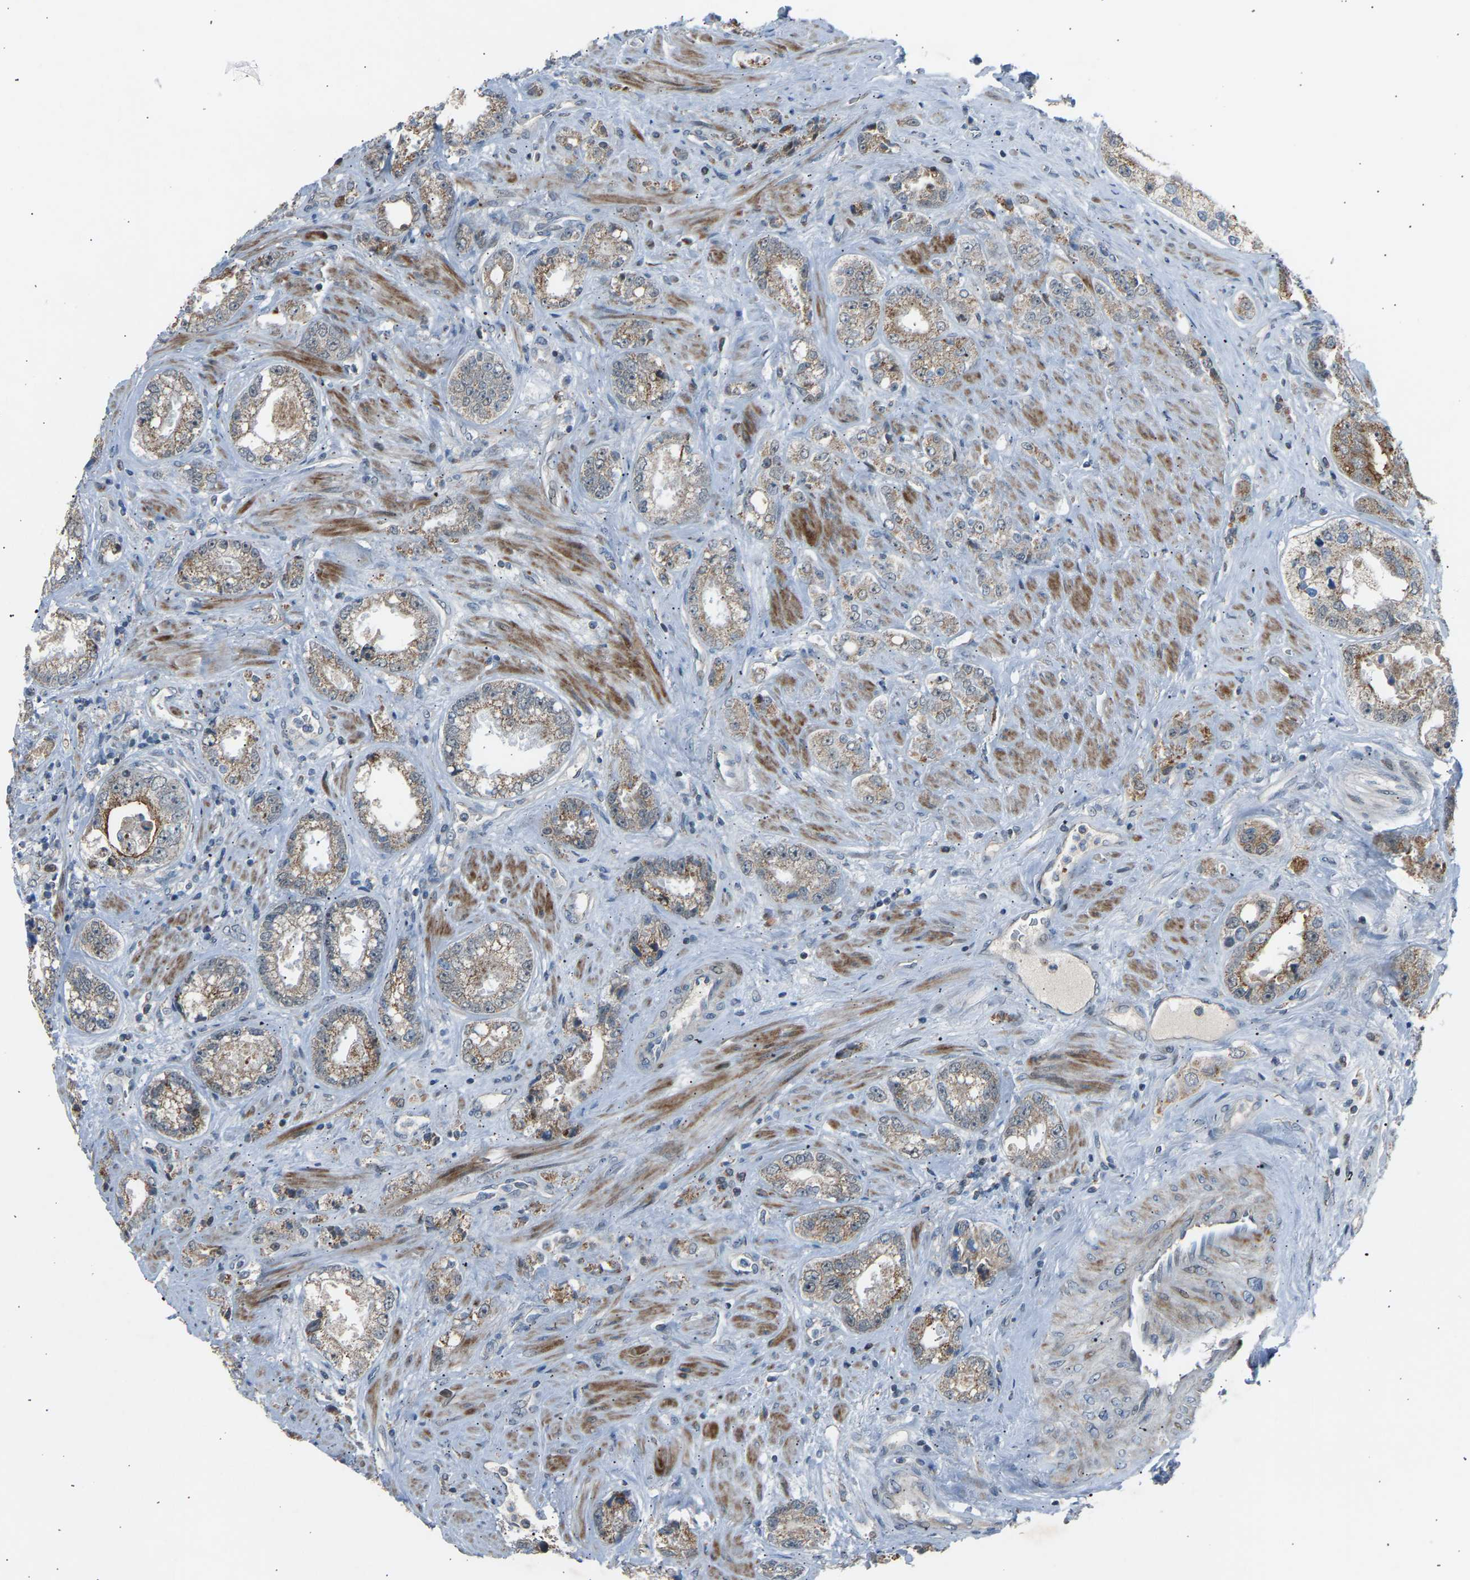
{"staining": {"intensity": "weak", "quantity": "<25%", "location": "cytoplasmic/membranous"}, "tissue": "prostate cancer", "cell_type": "Tumor cells", "image_type": "cancer", "snomed": [{"axis": "morphology", "description": "Adenocarcinoma, High grade"}, {"axis": "topography", "description": "Prostate"}], "caption": "Tumor cells show no significant protein expression in prostate high-grade adenocarcinoma.", "gene": "VPS41", "patient": {"sex": "male", "age": 61}}